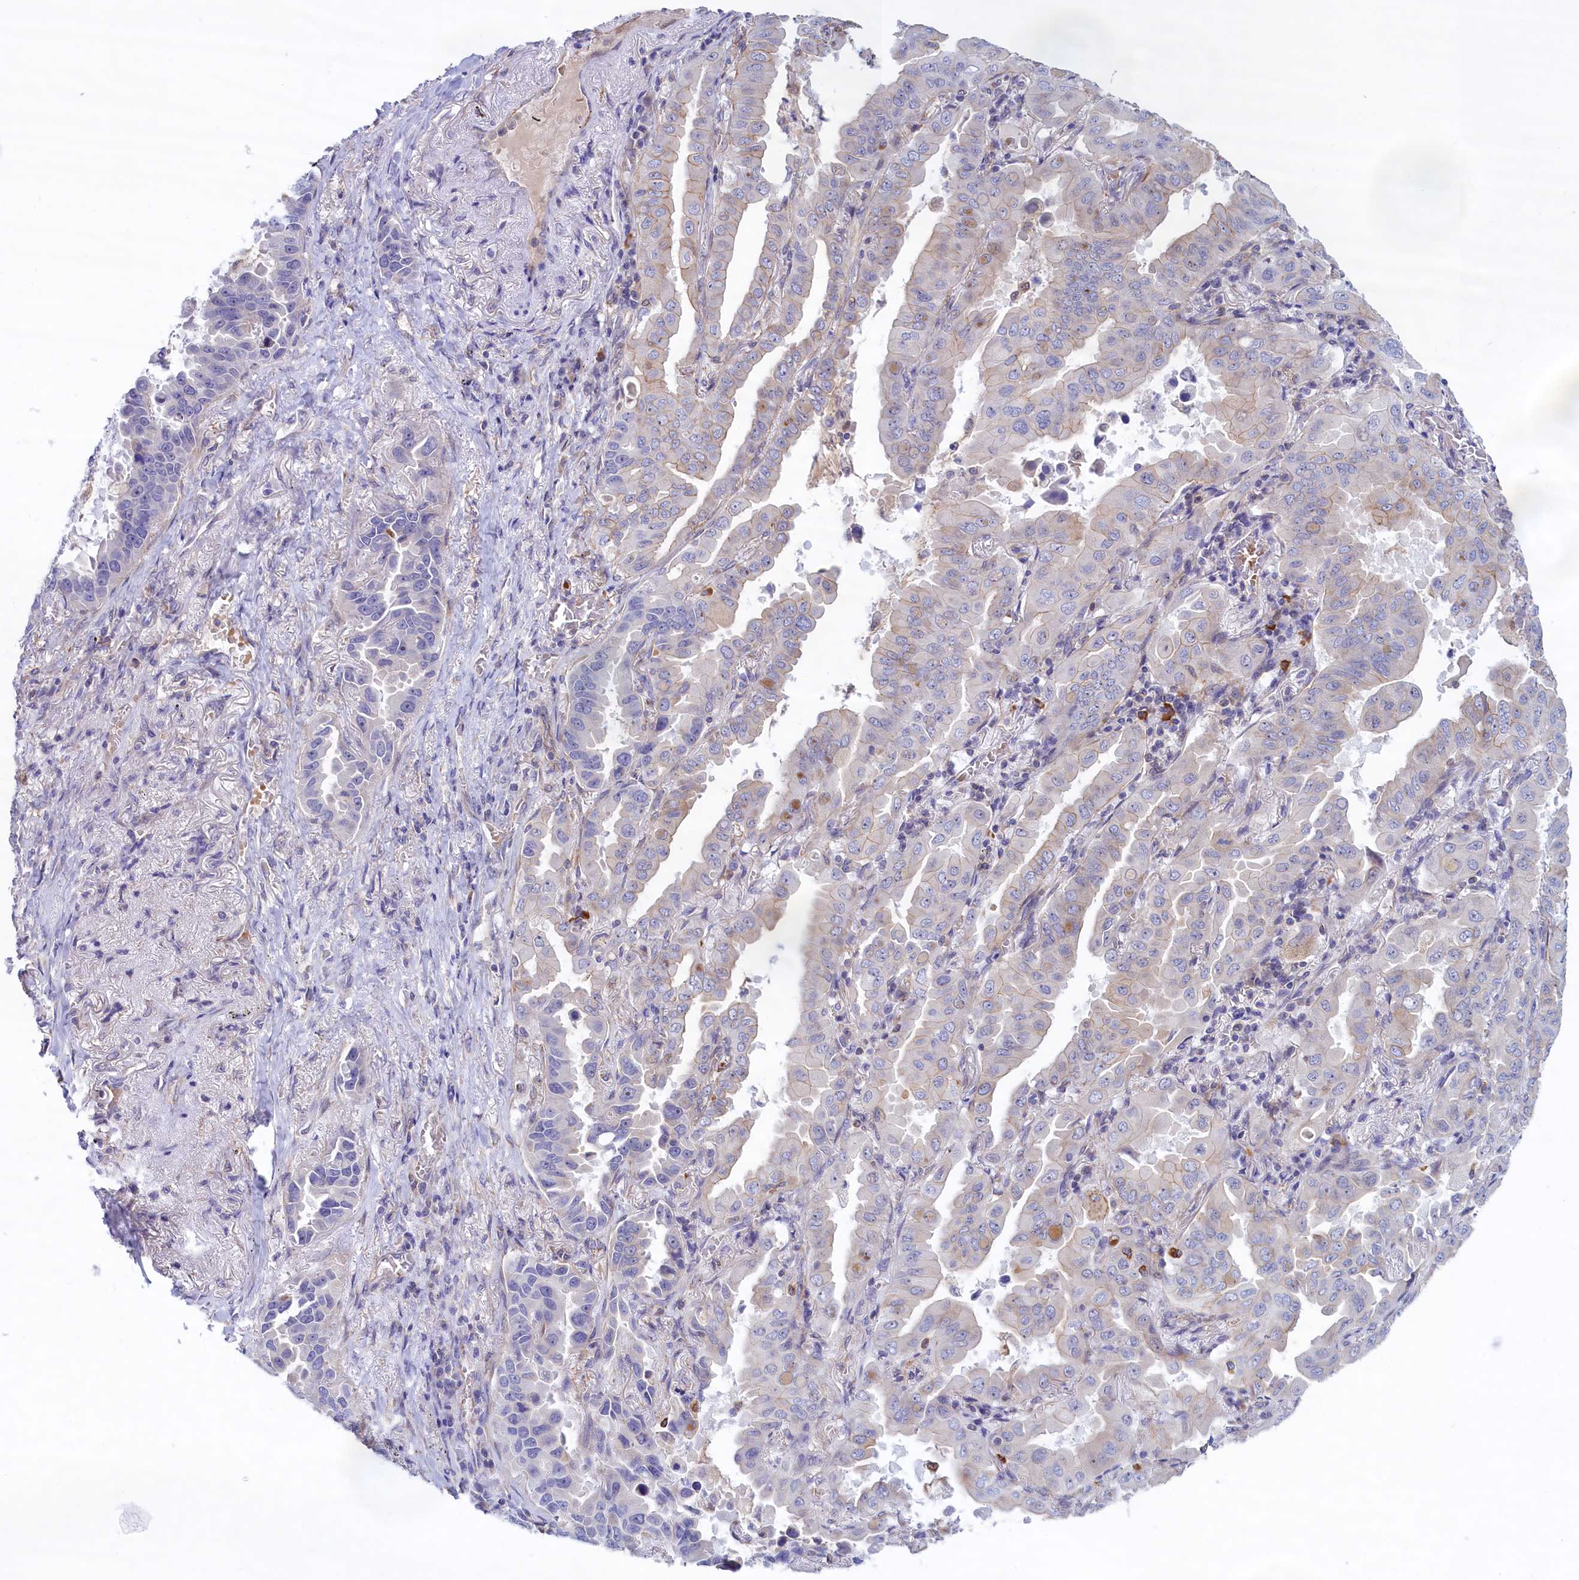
{"staining": {"intensity": "negative", "quantity": "none", "location": "none"}, "tissue": "lung cancer", "cell_type": "Tumor cells", "image_type": "cancer", "snomed": [{"axis": "morphology", "description": "Adenocarcinoma, NOS"}, {"axis": "topography", "description": "Lung"}], "caption": "Immunohistochemical staining of human lung cancer reveals no significant positivity in tumor cells.", "gene": "ABCC12", "patient": {"sex": "male", "age": 64}}